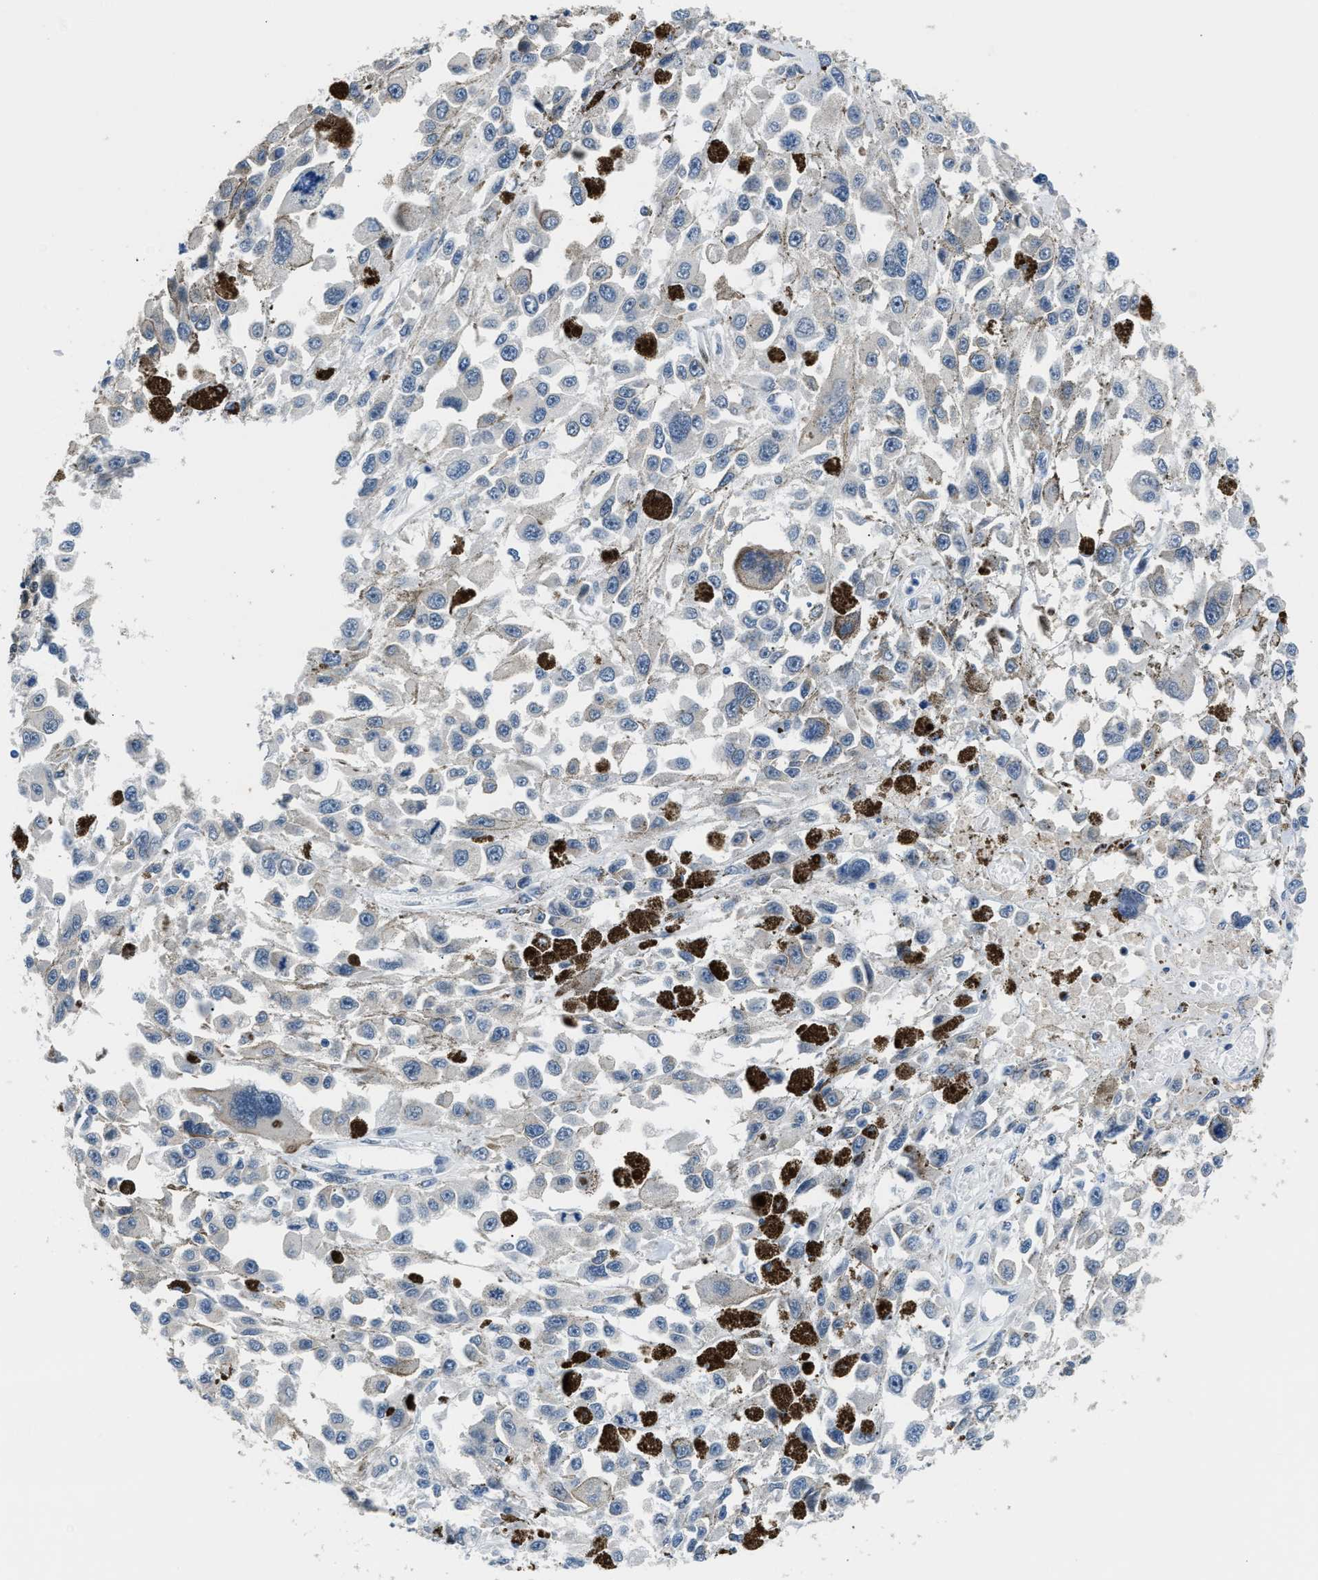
{"staining": {"intensity": "negative", "quantity": "none", "location": "none"}, "tissue": "melanoma", "cell_type": "Tumor cells", "image_type": "cancer", "snomed": [{"axis": "morphology", "description": "Malignant melanoma, Metastatic site"}, {"axis": "topography", "description": "Lymph node"}], "caption": "IHC image of human melanoma stained for a protein (brown), which demonstrates no staining in tumor cells.", "gene": "PPM1H", "patient": {"sex": "male", "age": 59}}